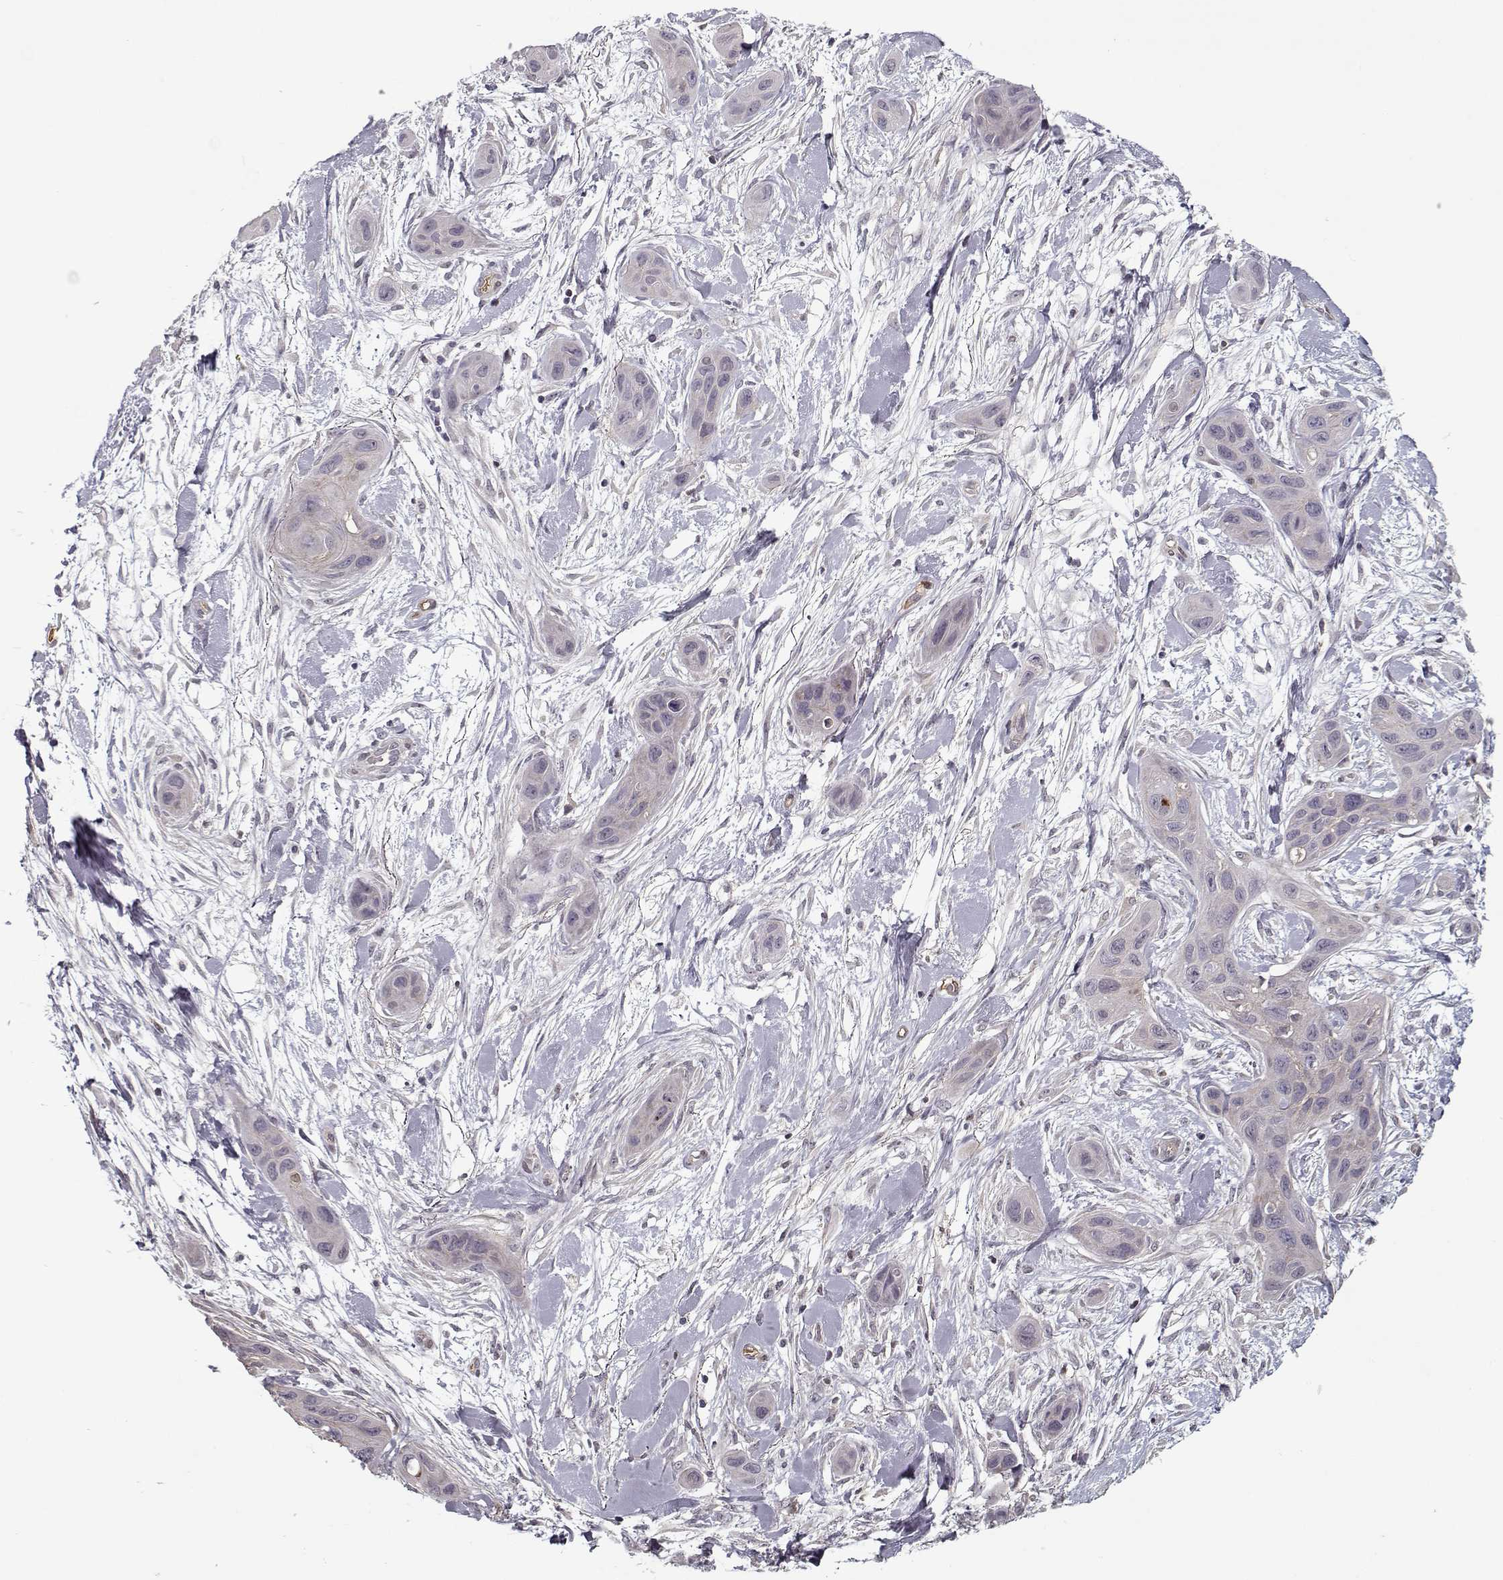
{"staining": {"intensity": "negative", "quantity": "none", "location": "none"}, "tissue": "skin cancer", "cell_type": "Tumor cells", "image_type": "cancer", "snomed": [{"axis": "morphology", "description": "Squamous cell carcinoma, NOS"}, {"axis": "topography", "description": "Skin"}], "caption": "Immunohistochemistry (IHC) histopathology image of skin cancer stained for a protein (brown), which exhibits no staining in tumor cells. (Brightfield microscopy of DAB (3,3'-diaminobenzidine) IHC at high magnification).", "gene": "AFM", "patient": {"sex": "male", "age": 79}}